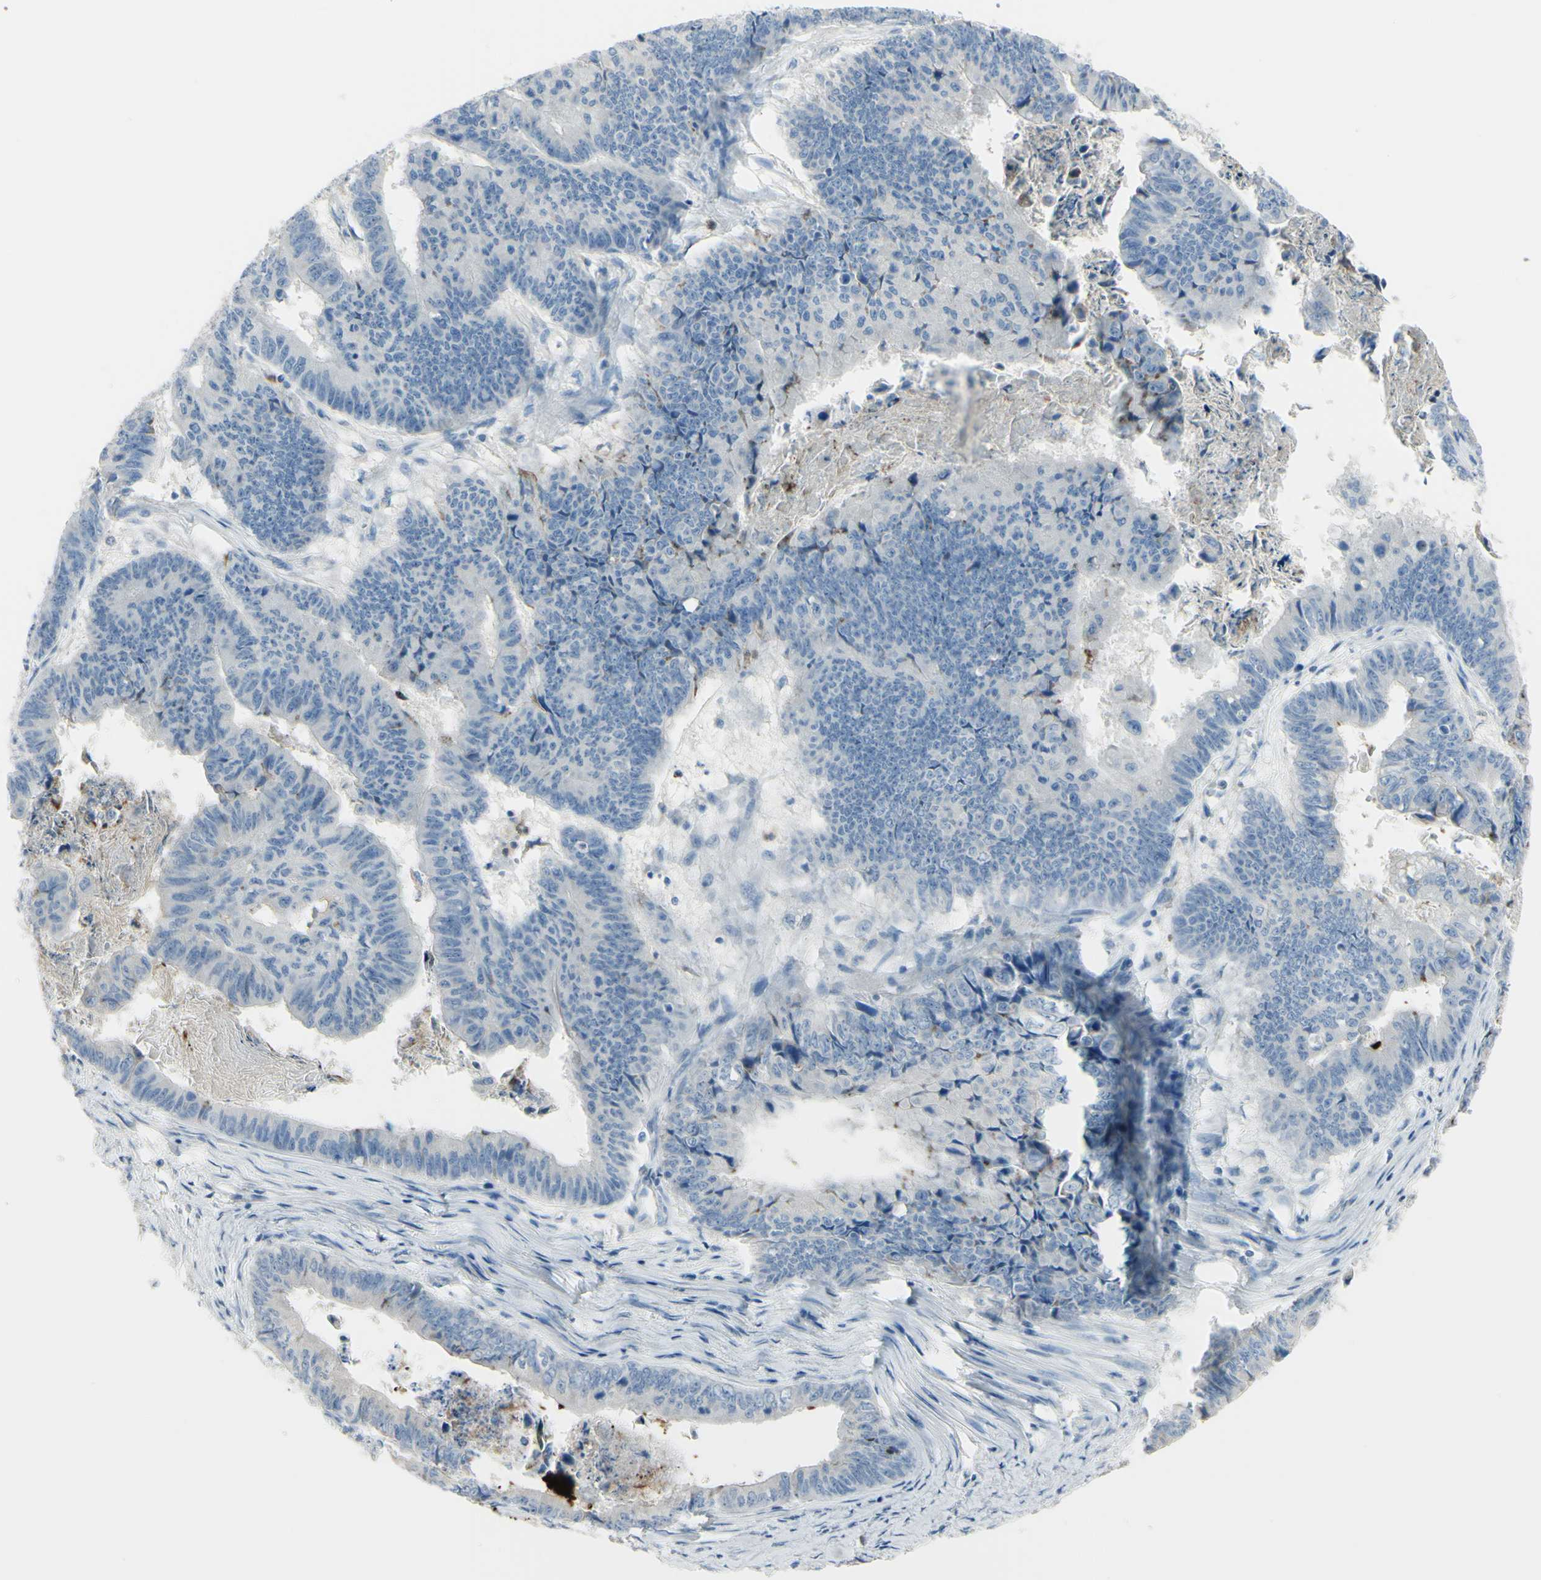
{"staining": {"intensity": "negative", "quantity": "none", "location": "none"}, "tissue": "stomach cancer", "cell_type": "Tumor cells", "image_type": "cancer", "snomed": [{"axis": "morphology", "description": "Adenocarcinoma, NOS"}, {"axis": "topography", "description": "Stomach, lower"}], "caption": "Tumor cells are negative for protein expression in human stomach cancer (adenocarcinoma).", "gene": "ZNF557", "patient": {"sex": "male", "age": 77}}